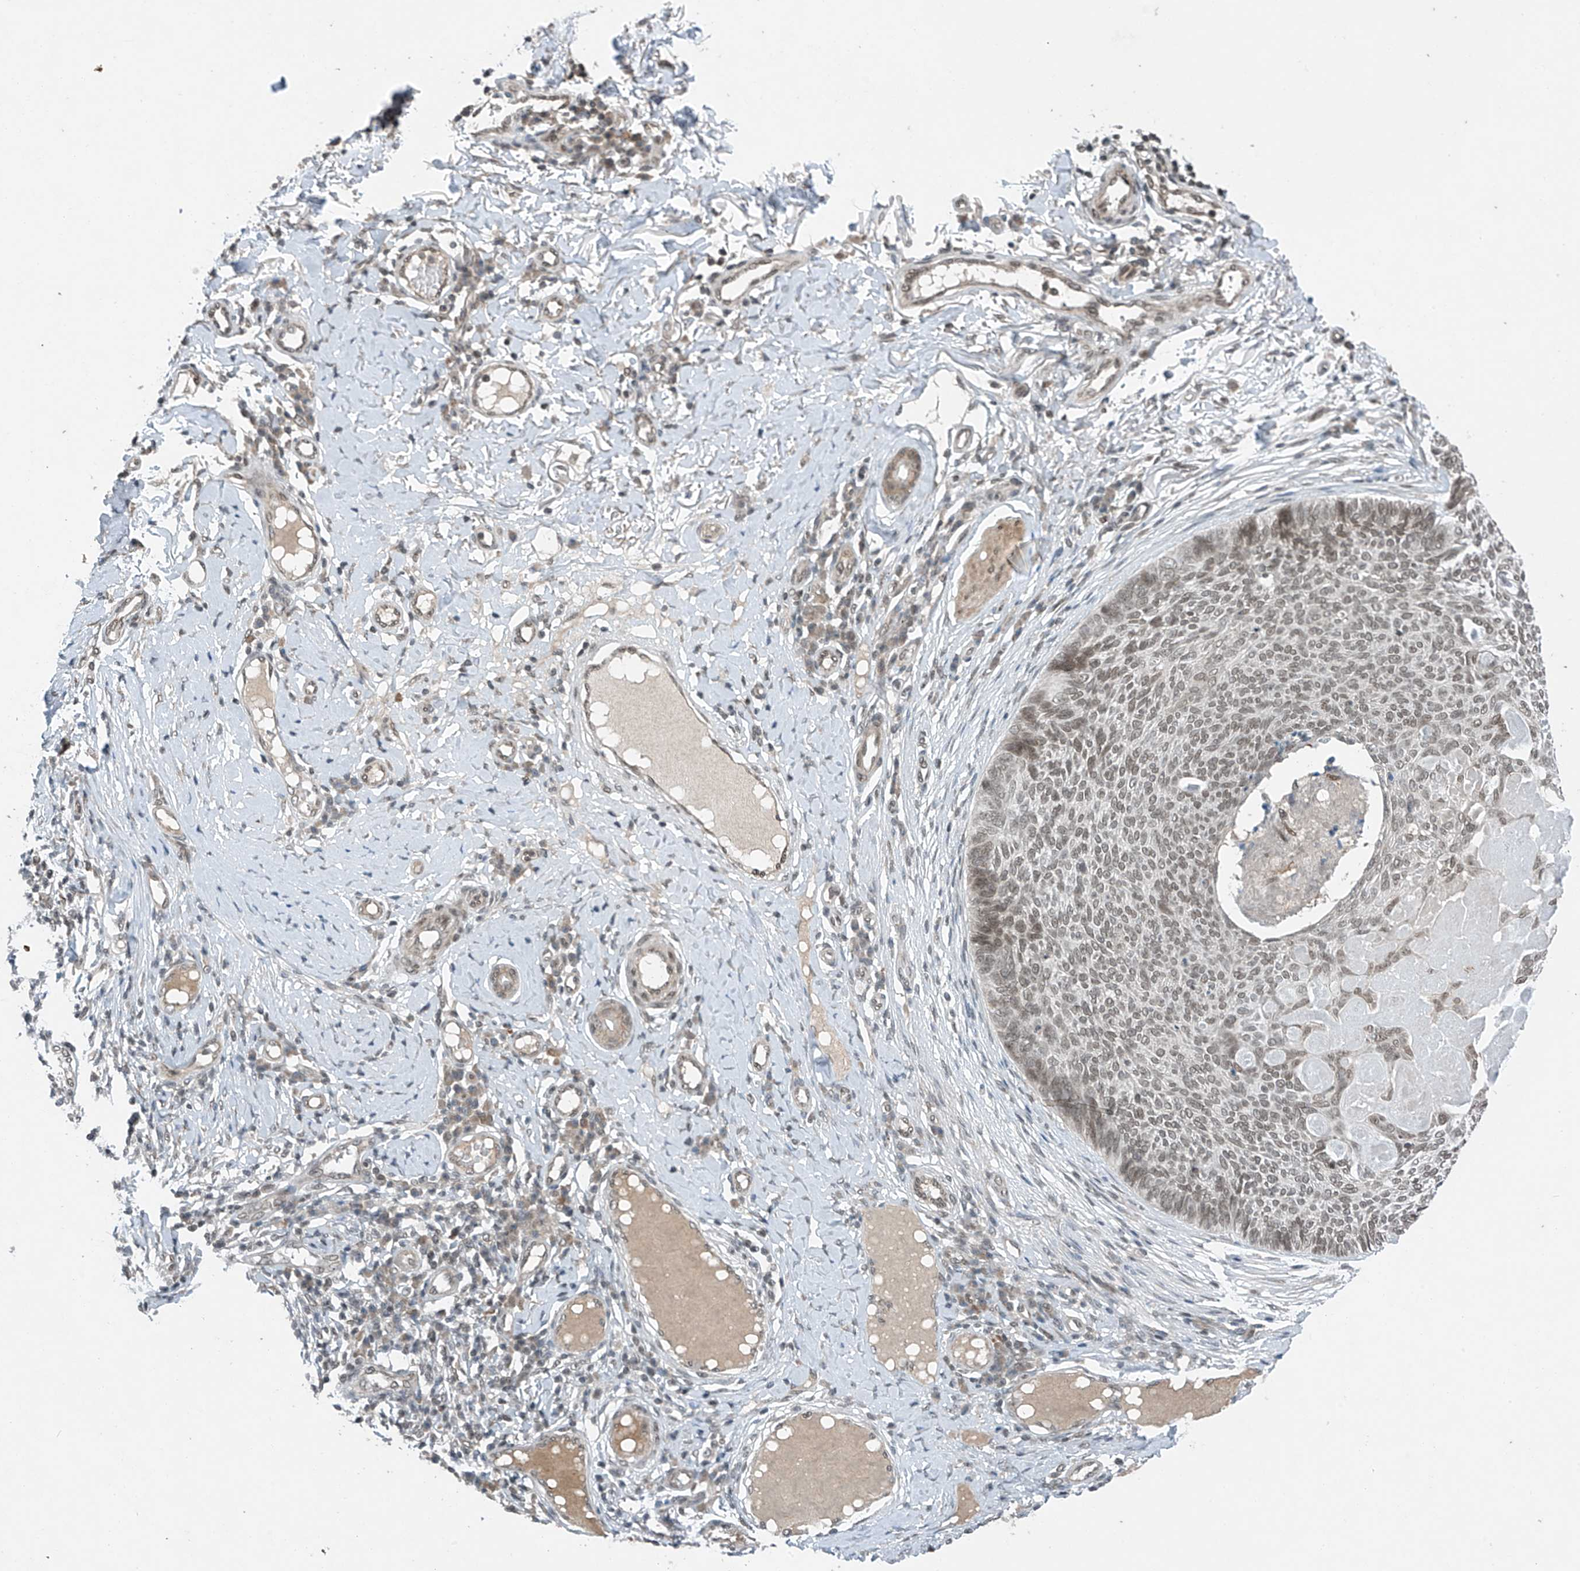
{"staining": {"intensity": "weak", "quantity": "25%-75%", "location": "nuclear"}, "tissue": "skin cancer", "cell_type": "Tumor cells", "image_type": "cancer", "snomed": [{"axis": "morphology", "description": "Normal tissue, NOS"}, {"axis": "morphology", "description": "Basal cell carcinoma"}, {"axis": "topography", "description": "Skin"}], "caption": "Protein expression analysis of human skin basal cell carcinoma reveals weak nuclear staining in approximately 25%-75% of tumor cells.", "gene": "TAF8", "patient": {"sex": "male", "age": 50}}